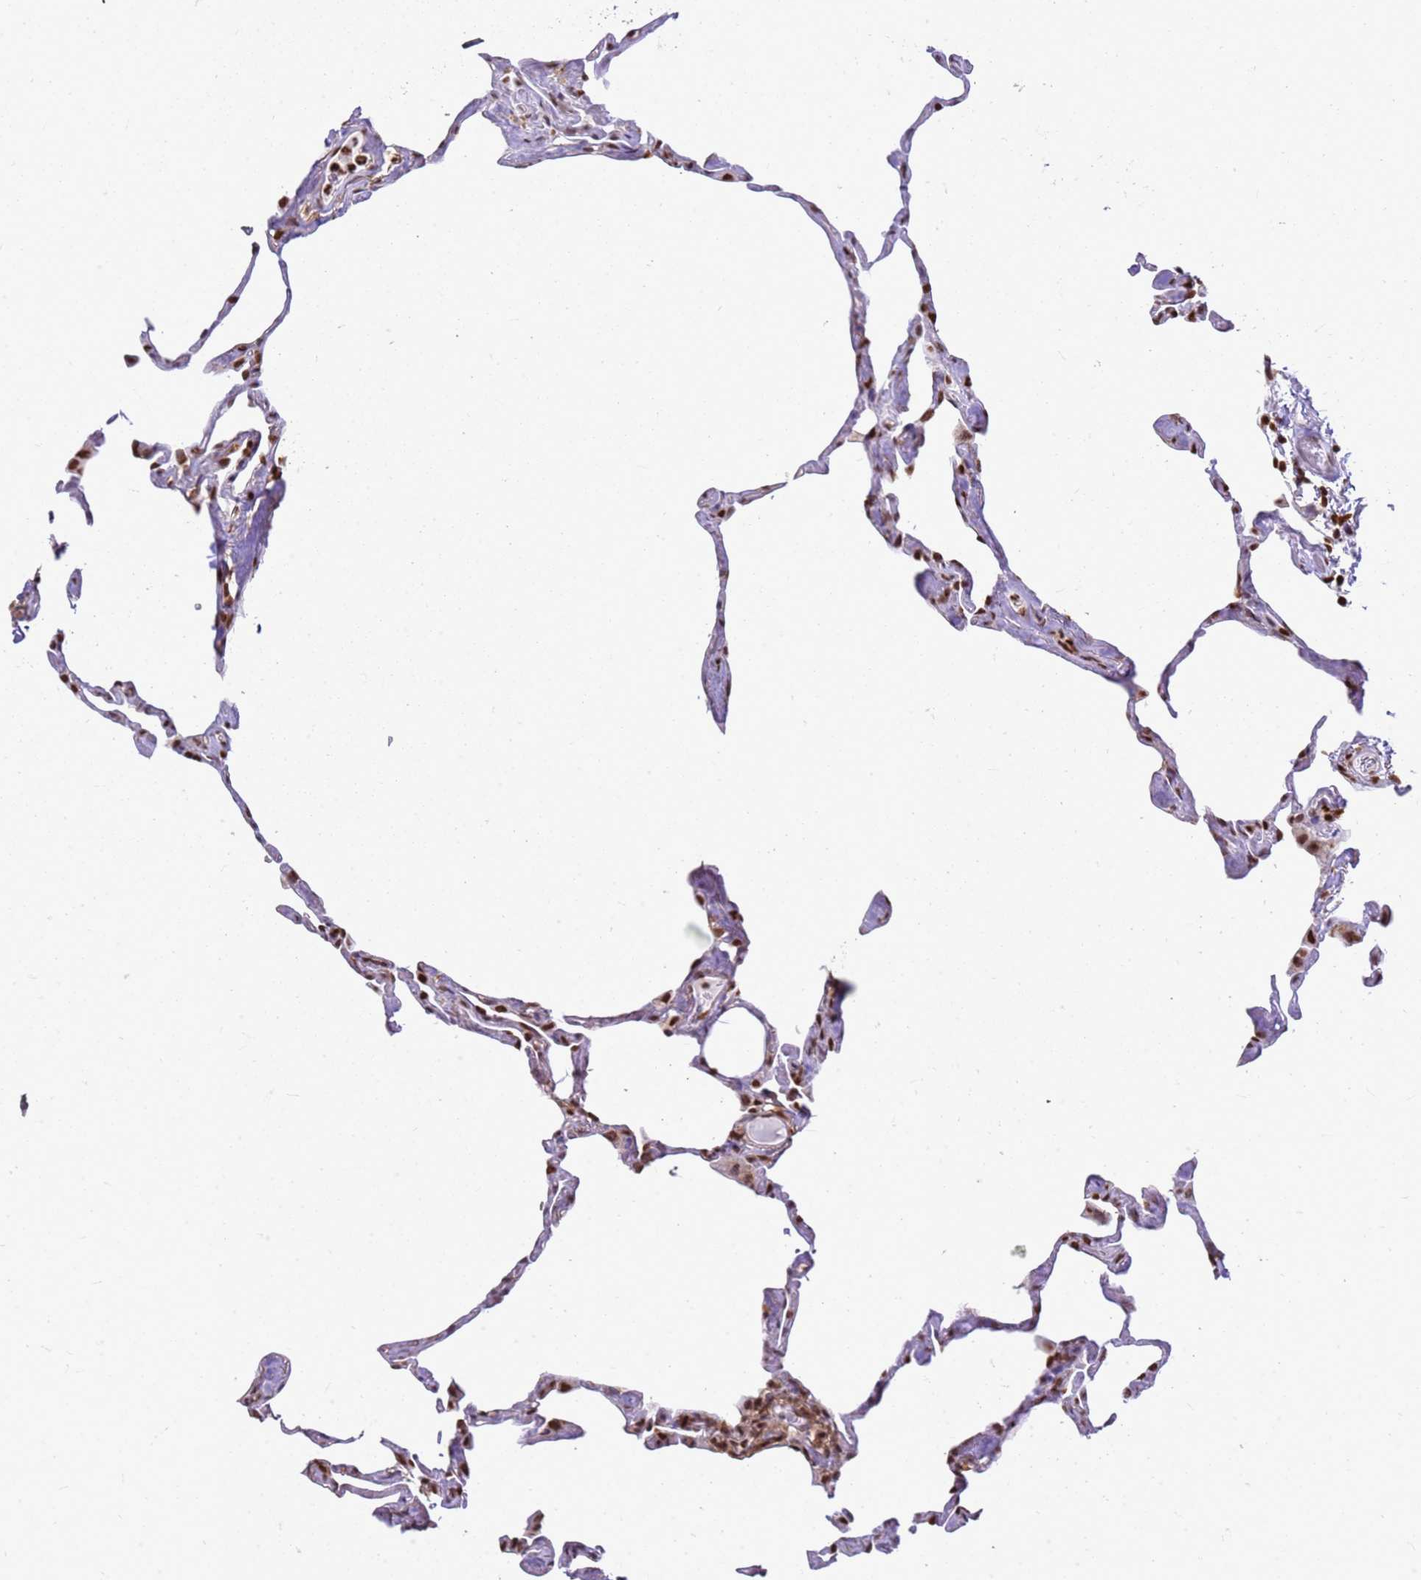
{"staining": {"intensity": "moderate", "quantity": "25%-75%", "location": "nuclear"}, "tissue": "lung", "cell_type": "Alveolar cells", "image_type": "normal", "snomed": [{"axis": "morphology", "description": "Normal tissue, NOS"}, {"axis": "topography", "description": "Lung"}], "caption": "Immunohistochemistry of normal human lung demonstrates medium levels of moderate nuclear positivity in approximately 25%-75% of alveolar cells.", "gene": "APEX1", "patient": {"sex": "male", "age": 65}}